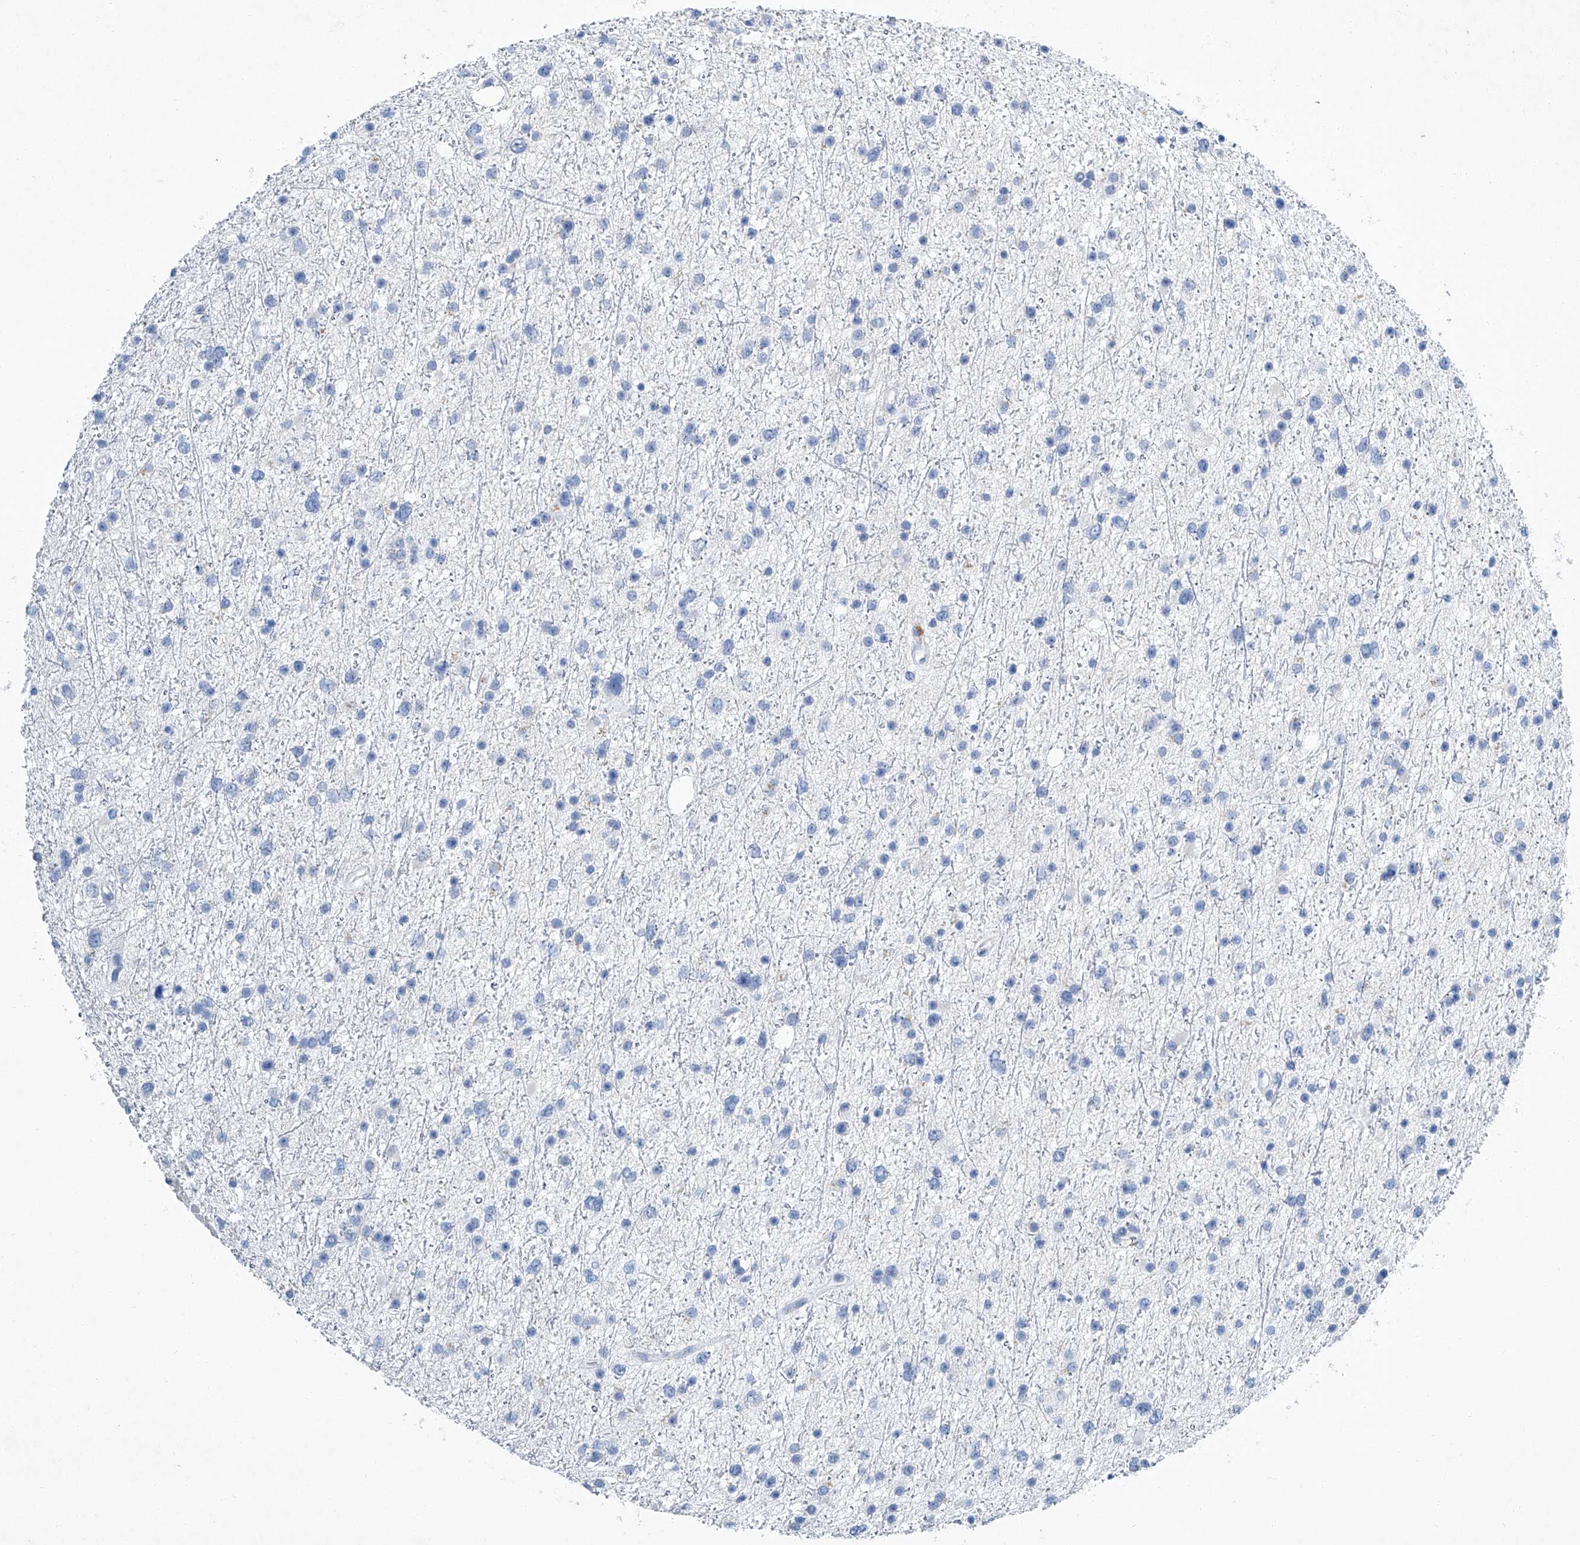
{"staining": {"intensity": "negative", "quantity": "none", "location": "none"}, "tissue": "glioma", "cell_type": "Tumor cells", "image_type": "cancer", "snomed": [{"axis": "morphology", "description": "Glioma, malignant, Low grade"}, {"axis": "topography", "description": "Cerebral cortex"}], "caption": "A high-resolution photomicrograph shows immunohistochemistry (IHC) staining of glioma, which displays no significant staining in tumor cells. (Immunohistochemistry, brightfield microscopy, high magnification).", "gene": "CYP2A7", "patient": {"sex": "female", "age": 39}}